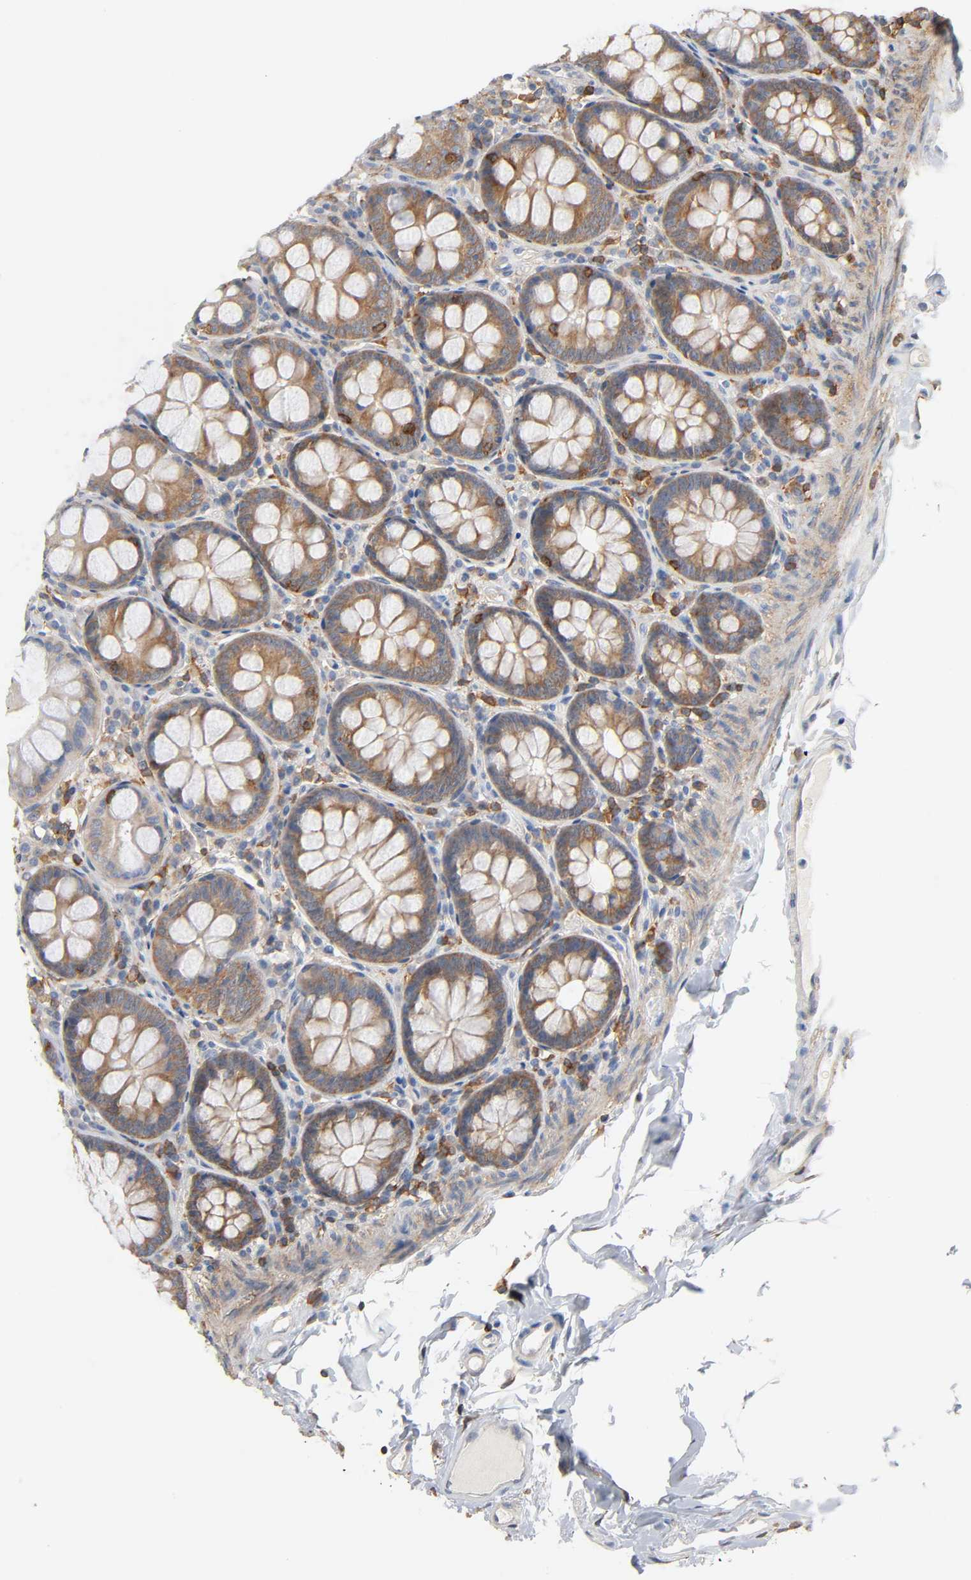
{"staining": {"intensity": "negative", "quantity": "none", "location": "none"}, "tissue": "colon", "cell_type": "Endothelial cells", "image_type": "normal", "snomed": [{"axis": "morphology", "description": "Normal tissue, NOS"}, {"axis": "topography", "description": "Colon"}], "caption": "An immunohistochemistry (IHC) histopathology image of unremarkable colon is shown. There is no staining in endothelial cells of colon. Nuclei are stained in blue.", "gene": "BIN1", "patient": {"sex": "female", "age": 61}}